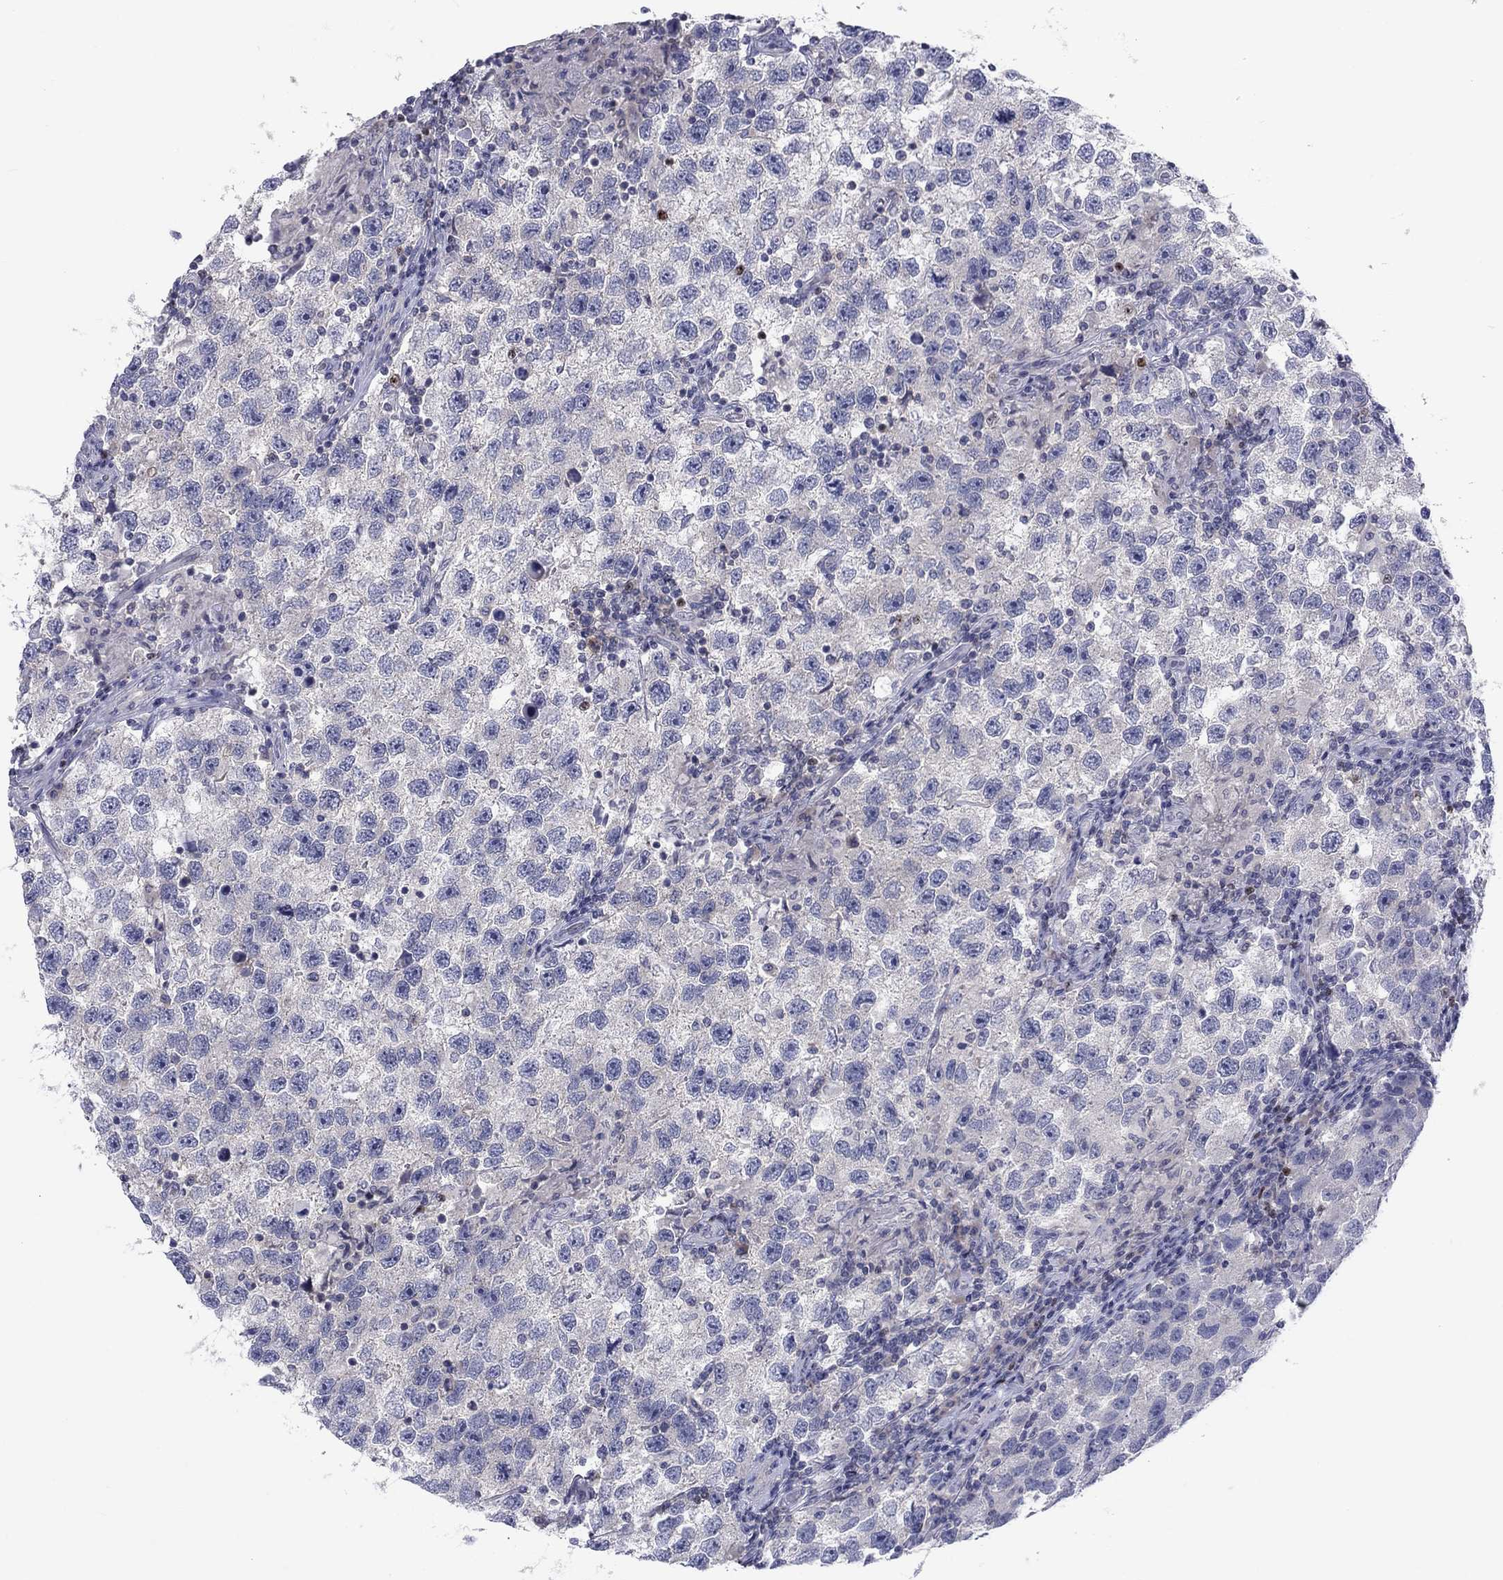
{"staining": {"intensity": "negative", "quantity": "none", "location": "none"}, "tissue": "testis cancer", "cell_type": "Tumor cells", "image_type": "cancer", "snomed": [{"axis": "morphology", "description": "Seminoma, NOS"}, {"axis": "topography", "description": "Testis"}], "caption": "The image shows no staining of tumor cells in seminoma (testis).", "gene": "CACNA1A", "patient": {"sex": "male", "age": 26}}